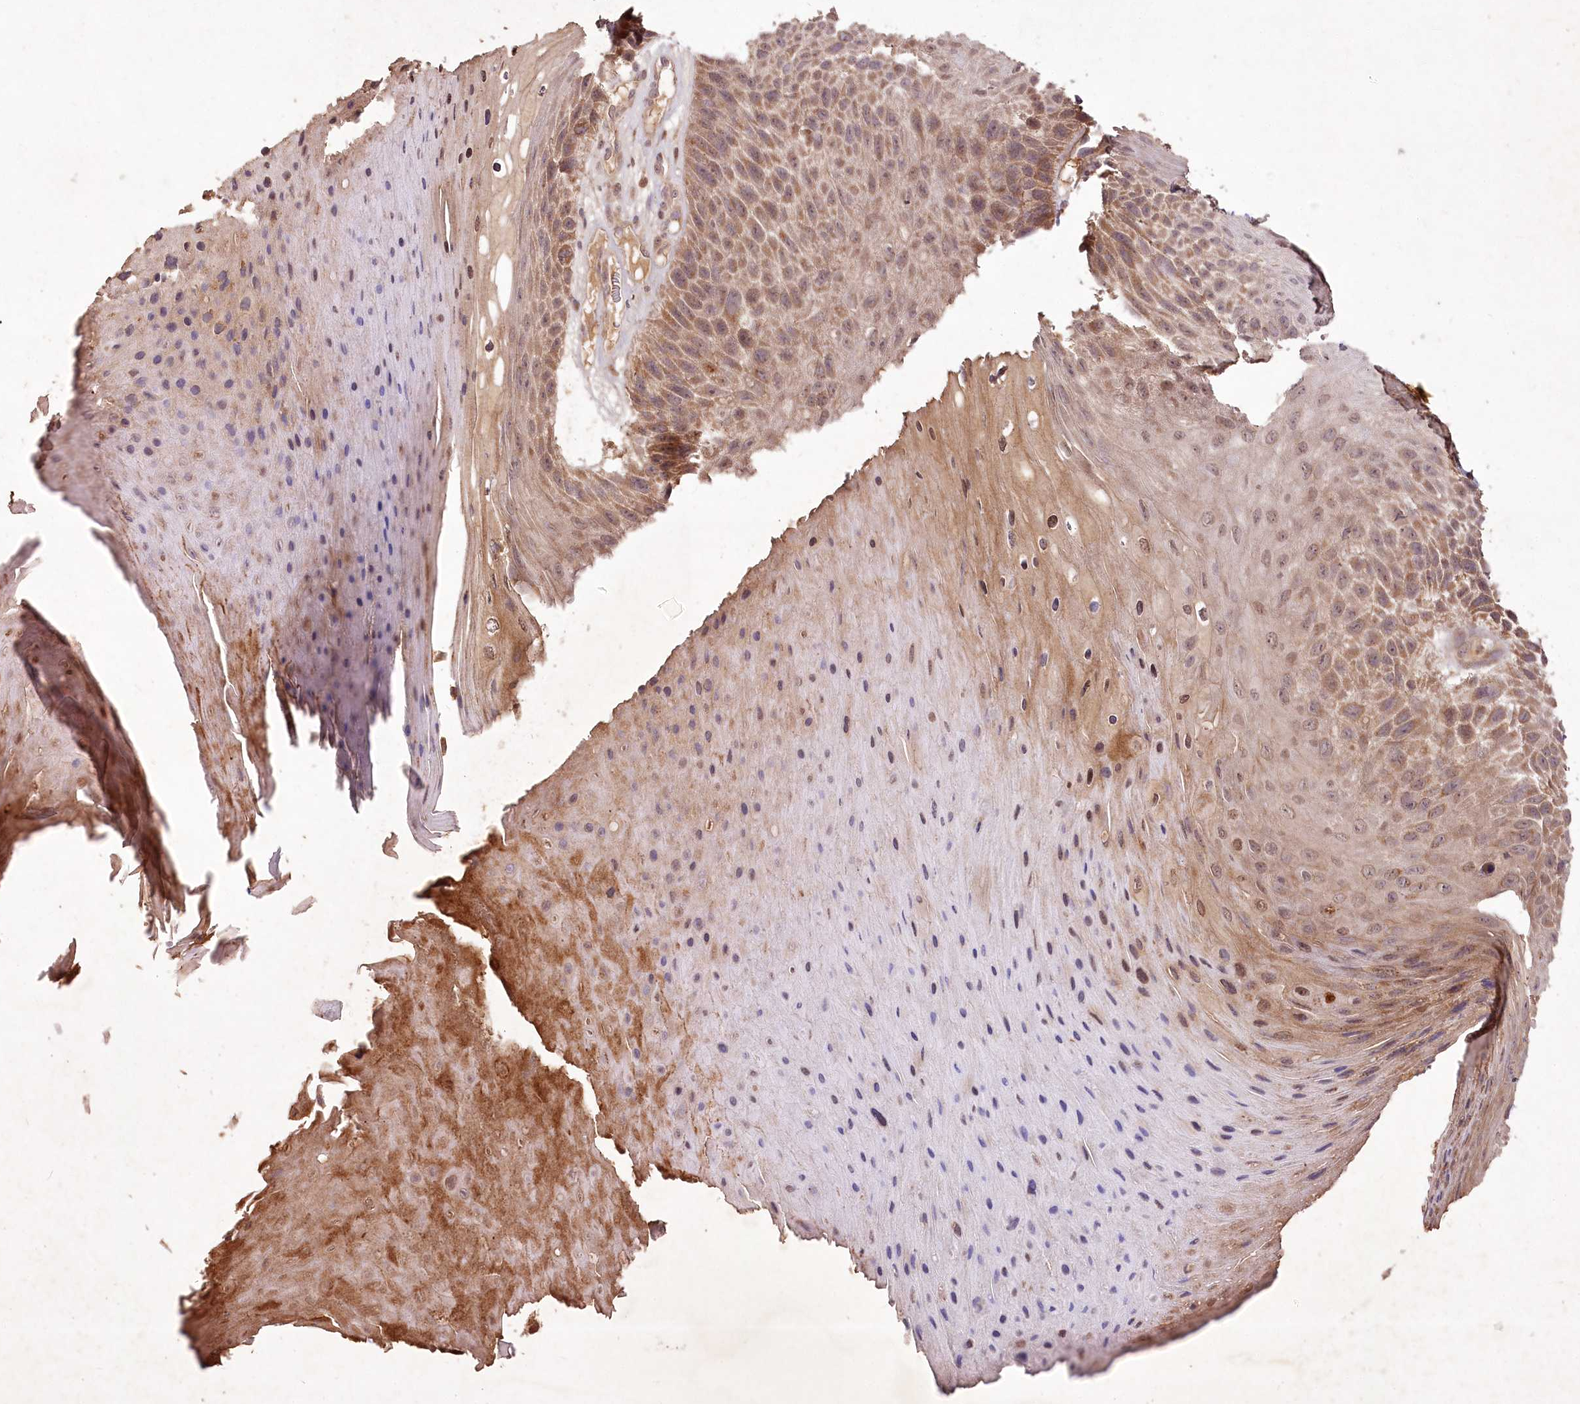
{"staining": {"intensity": "moderate", "quantity": ">75%", "location": "cytoplasmic/membranous"}, "tissue": "skin cancer", "cell_type": "Tumor cells", "image_type": "cancer", "snomed": [{"axis": "morphology", "description": "Squamous cell carcinoma, NOS"}, {"axis": "topography", "description": "Skin"}], "caption": "Skin cancer (squamous cell carcinoma) stained with immunohistochemistry (IHC) reveals moderate cytoplasmic/membranous expression in about >75% of tumor cells.", "gene": "IRAK1BP1", "patient": {"sex": "female", "age": 88}}